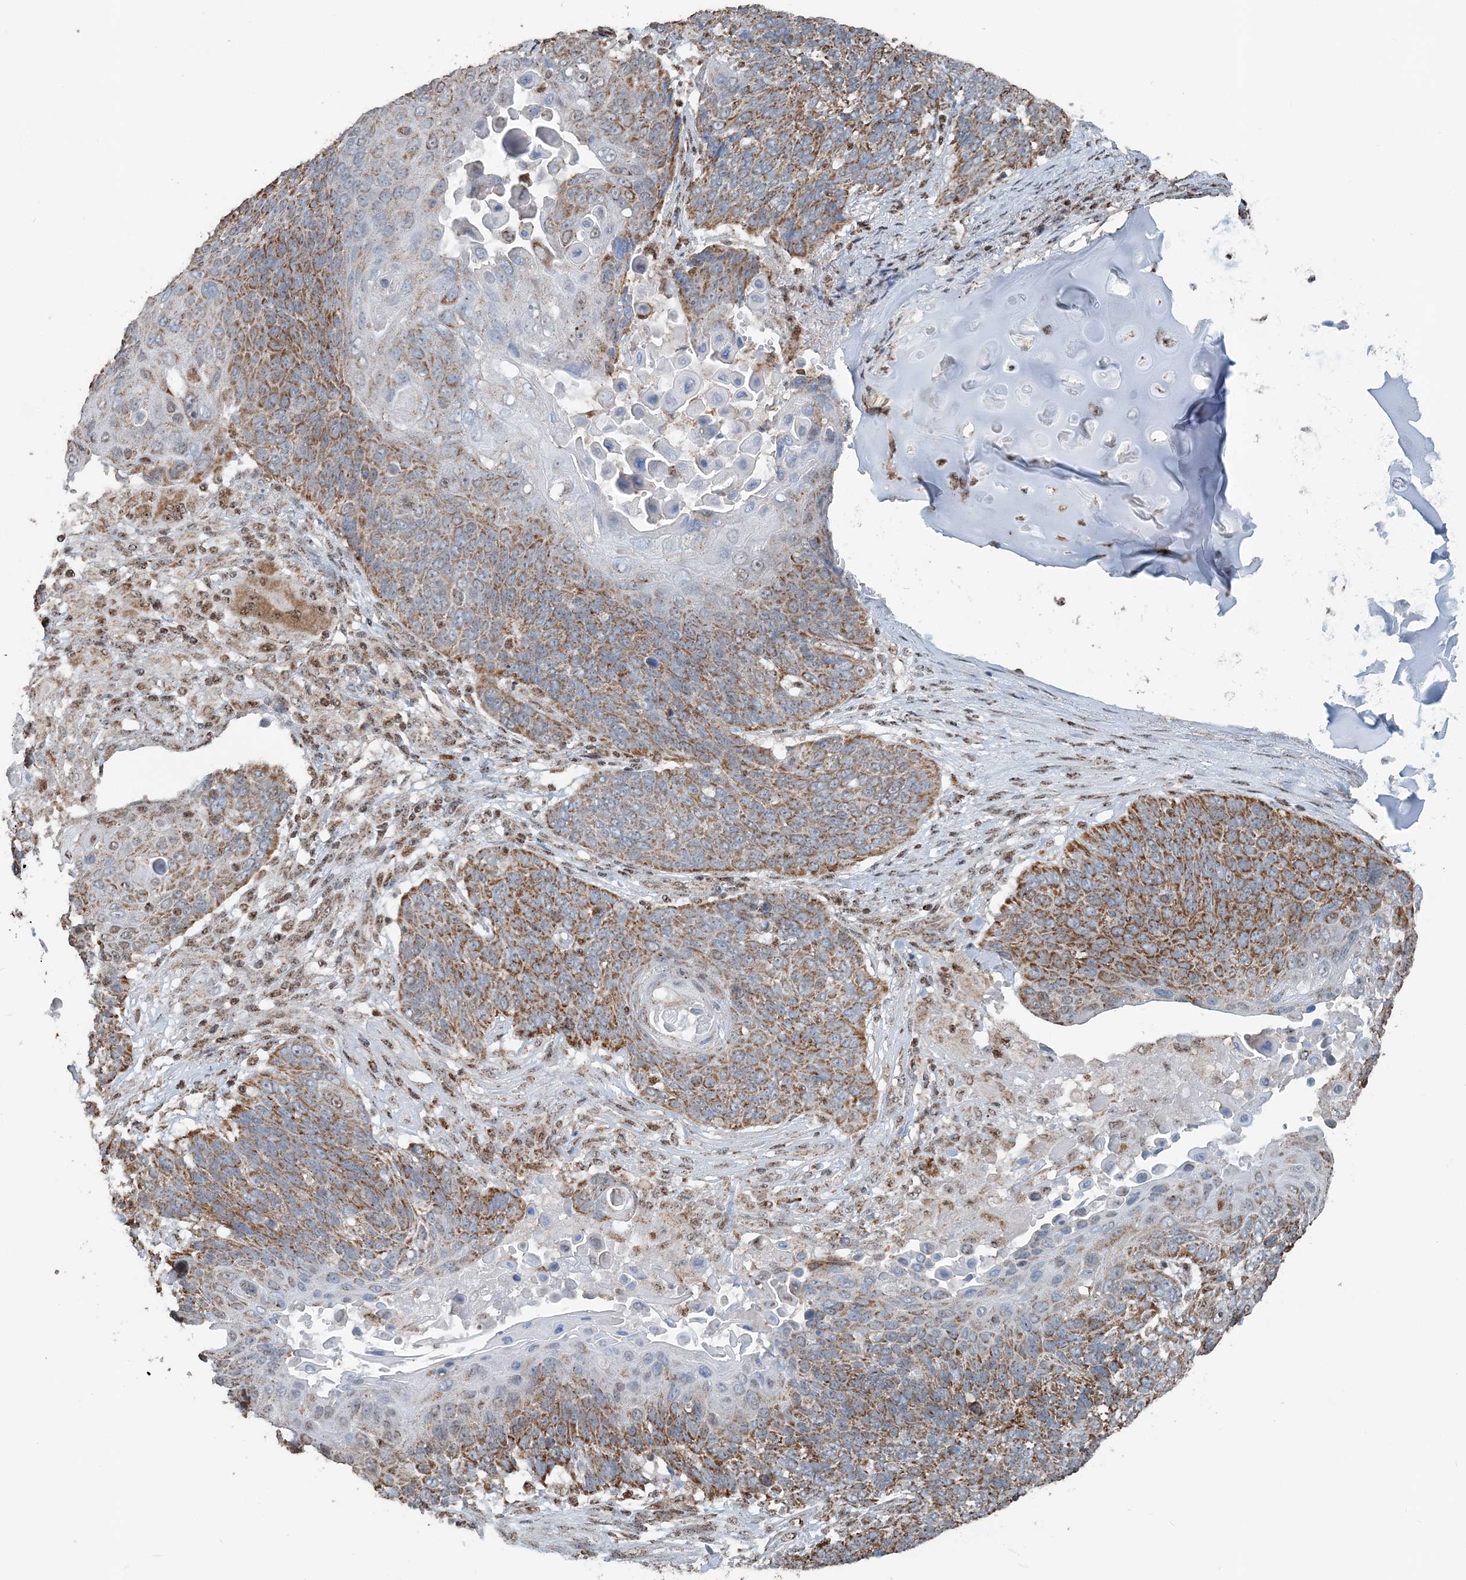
{"staining": {"intensity": "strong", "quantity": ">75%", "location": "cytoplasmic/membranous"}, "tissue": "lung cancer", "cell_type": "Tumor cells", "image_type": "cancer", "snomed": [{"axis": "morphology", "description": "Squamous cell carcinoma, NOS"}, {"axis": "topography", "description": "Lung"}], "caption": "Protein staining by immunohistochemistry (IHC) shows strong cytoplasmic/membranous expression in approximately >75% of tumor cells in lung cancer.", "gene": "SUCLG1", "patient": {"sex": "male", "age": 66}}